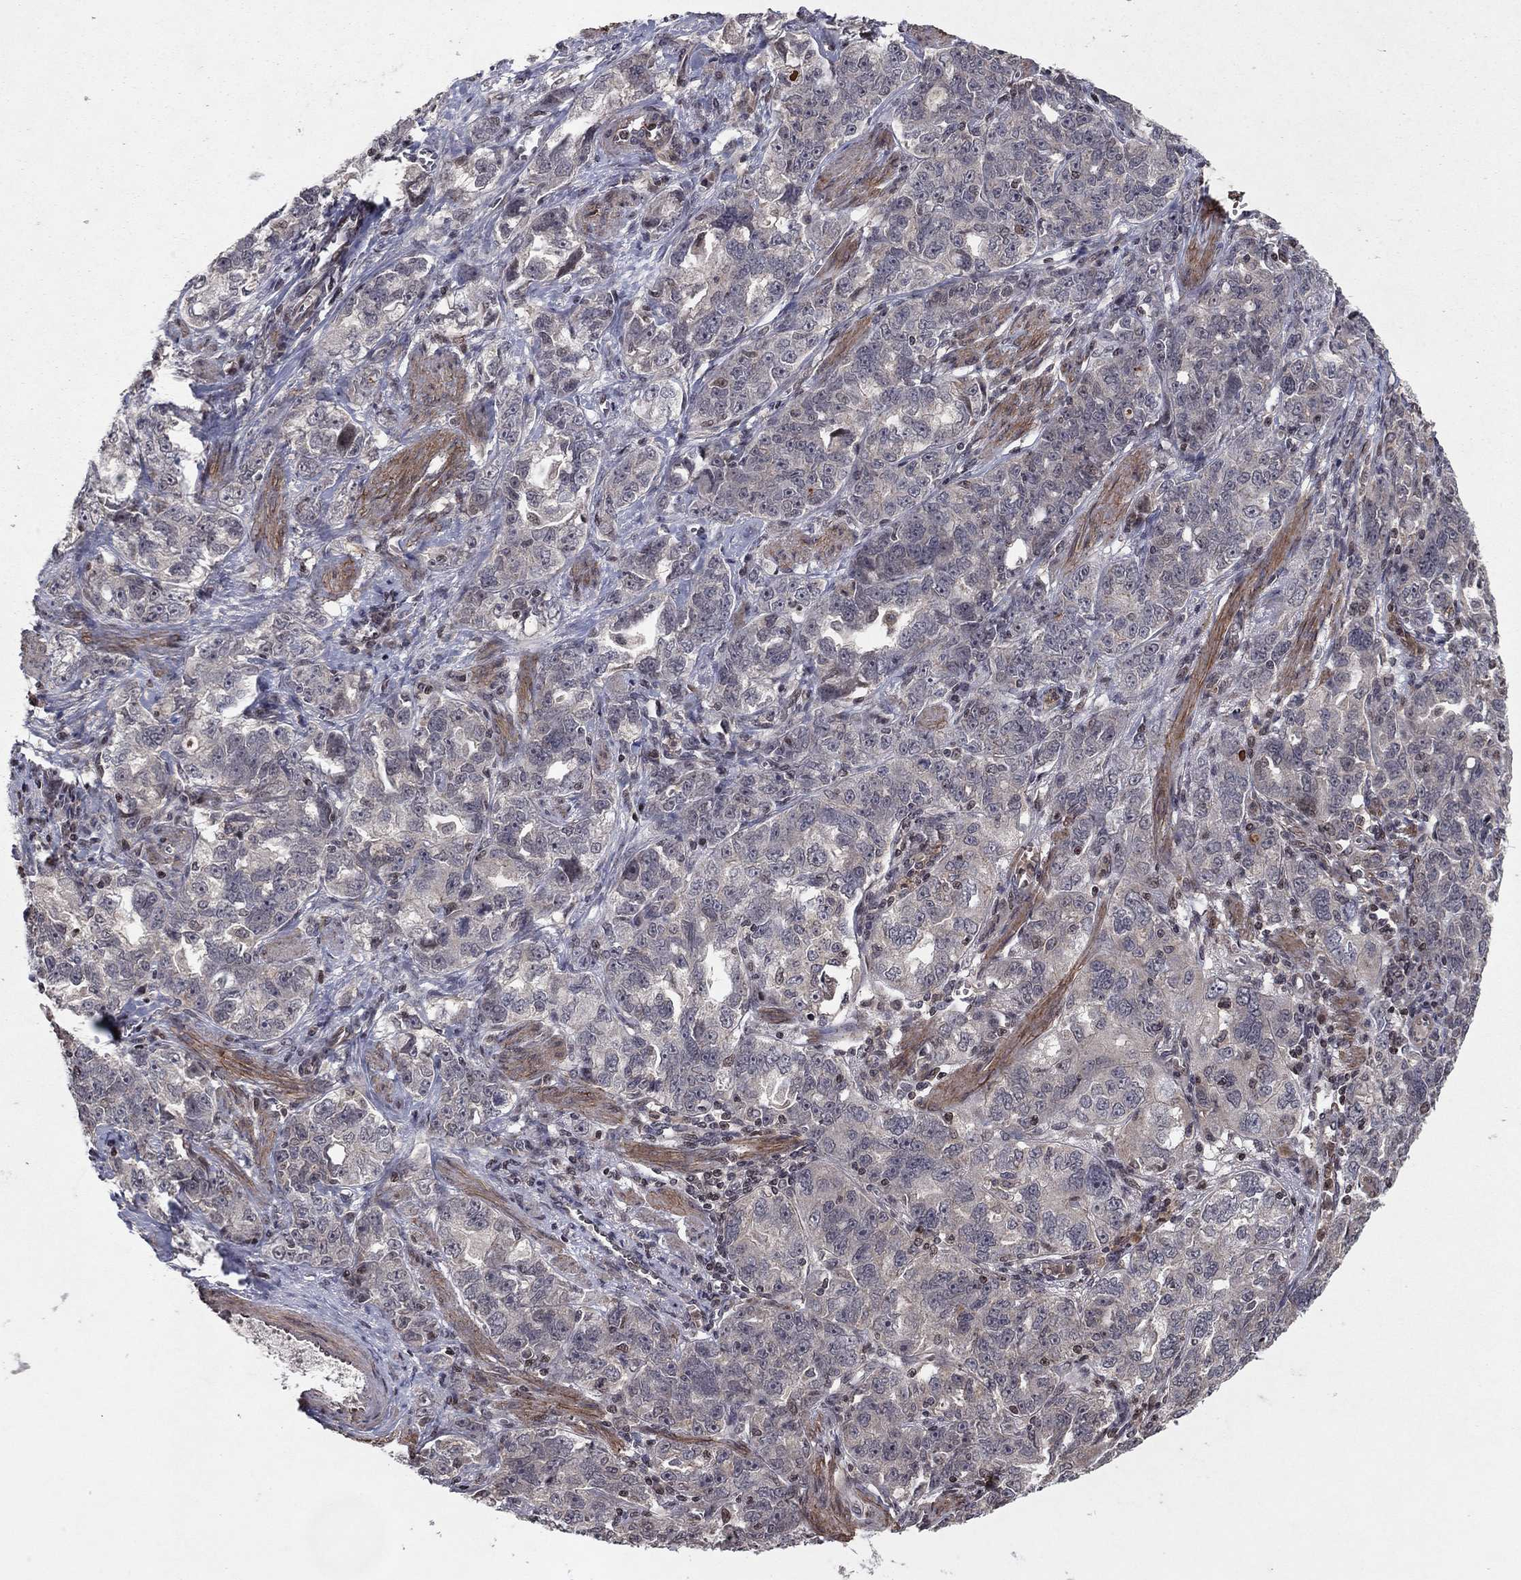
{"staining": {"intensity": "negative", "quantity": "none", "location": "none"}, "tissue": "ovarian cancer", "cell_type": "Tumor cells", "image_type": "cancer", "snomed": [{"axis": "morphology", "description": "Cystadenocarcinoma, serous, NOS"}, {"axis": "topography", "description": "Ovary"}], "caption": "Histopathology image shows no significant protein positivity in tumor cells of ovarian cancer.", "gene": "SORBS1", "patient": {"sex": "female", "age": 51}}